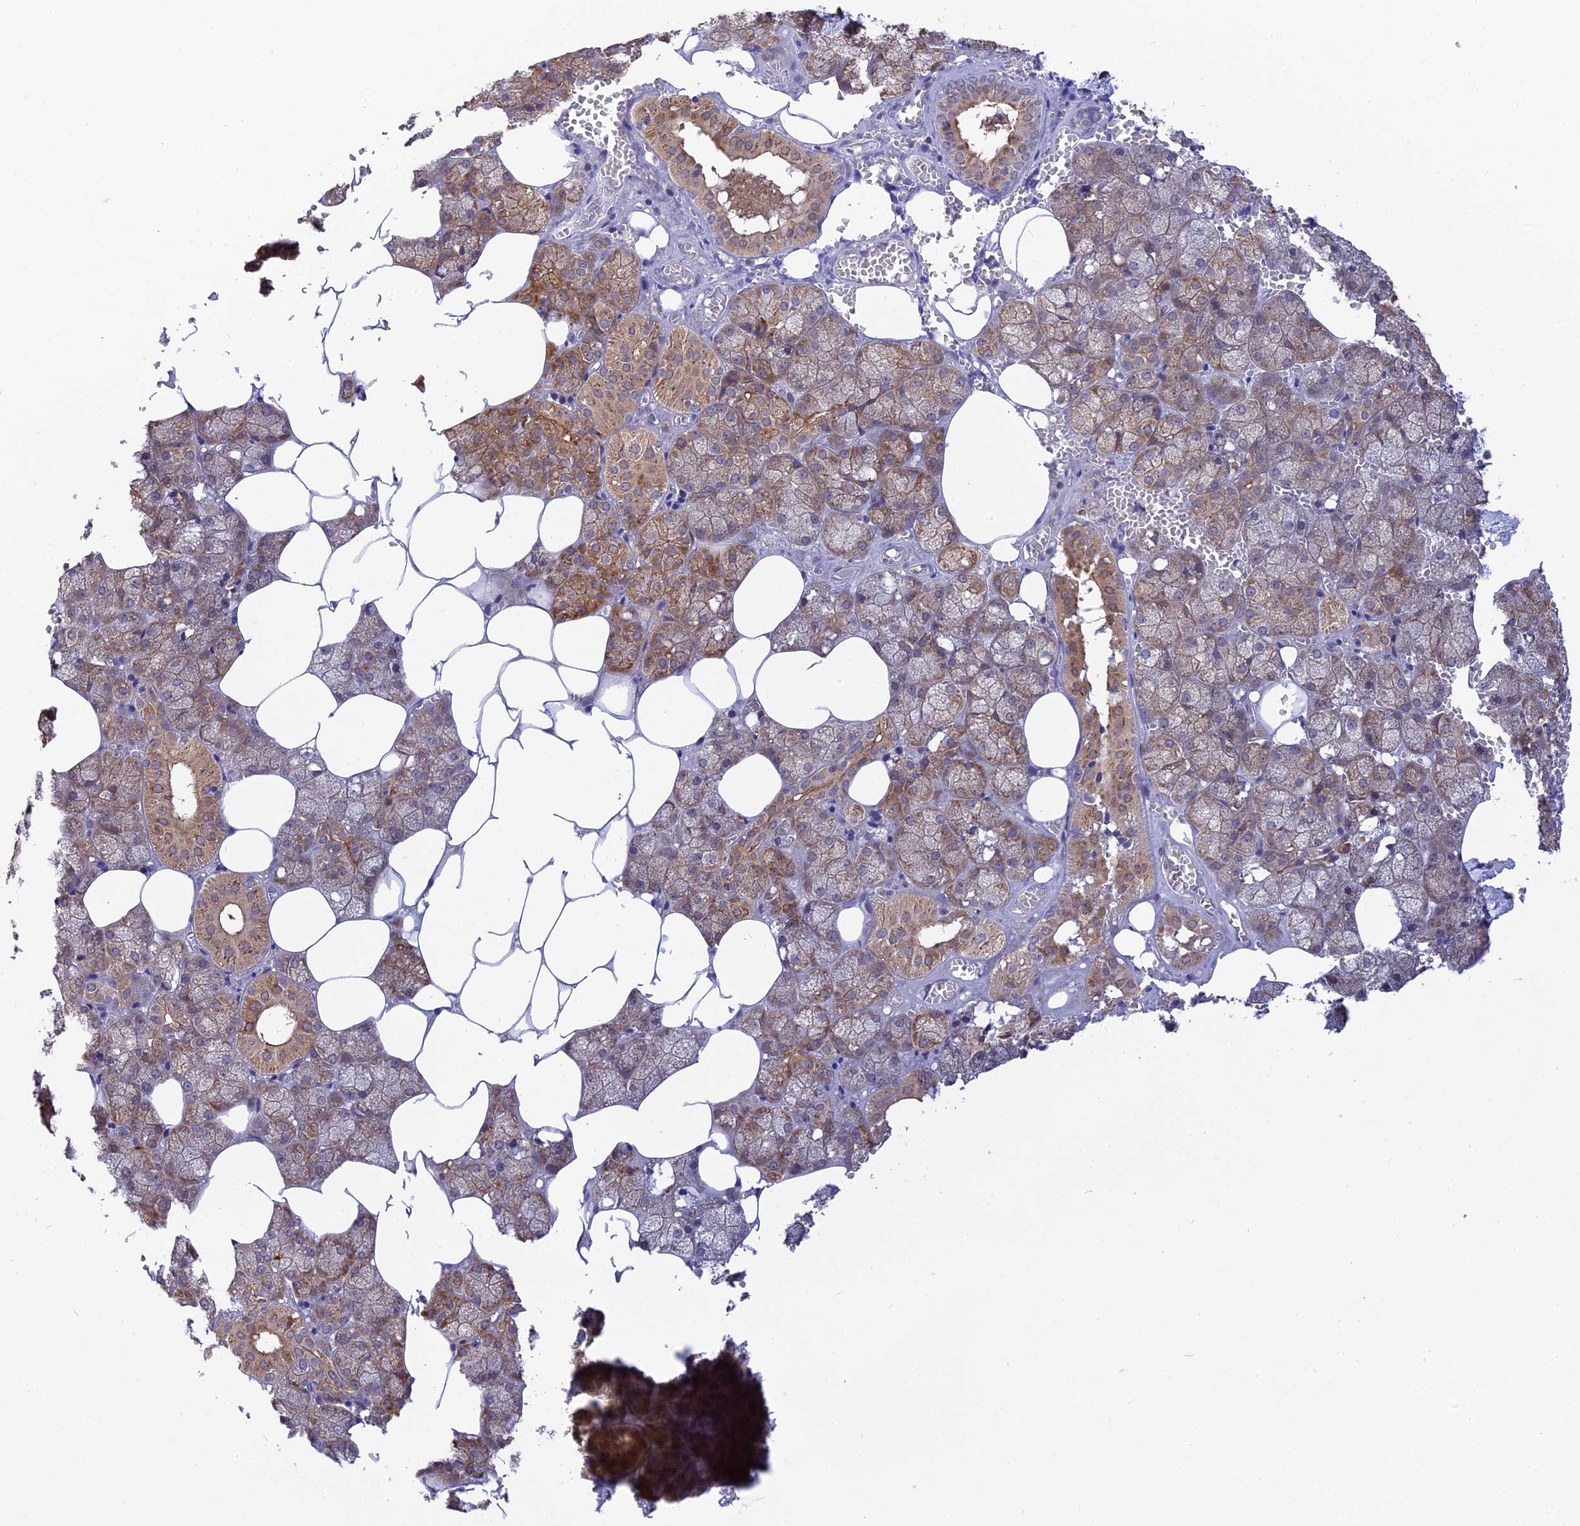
{"staining": {"intensity": "moderate", "quantity": ">75%", "location": "cytoplasmic/membranous"}, "tissue": "salivary gland", "cell_type": "Glandular cells", "image_type": "normal", "snomed": [{"axis": "morphology", "description": "Normal tissue, NOS"}, {"axis": "topography", "description": "Salivary gland"}], "caption": "The image shows immunohistochemical staining of benign salivary gland. There is moderate cytoplasmic/membranous expression is present in approximately >75% of glandular cells.", "gene": "KCTD14", "patient": {"sex": "male", "age": 62}}